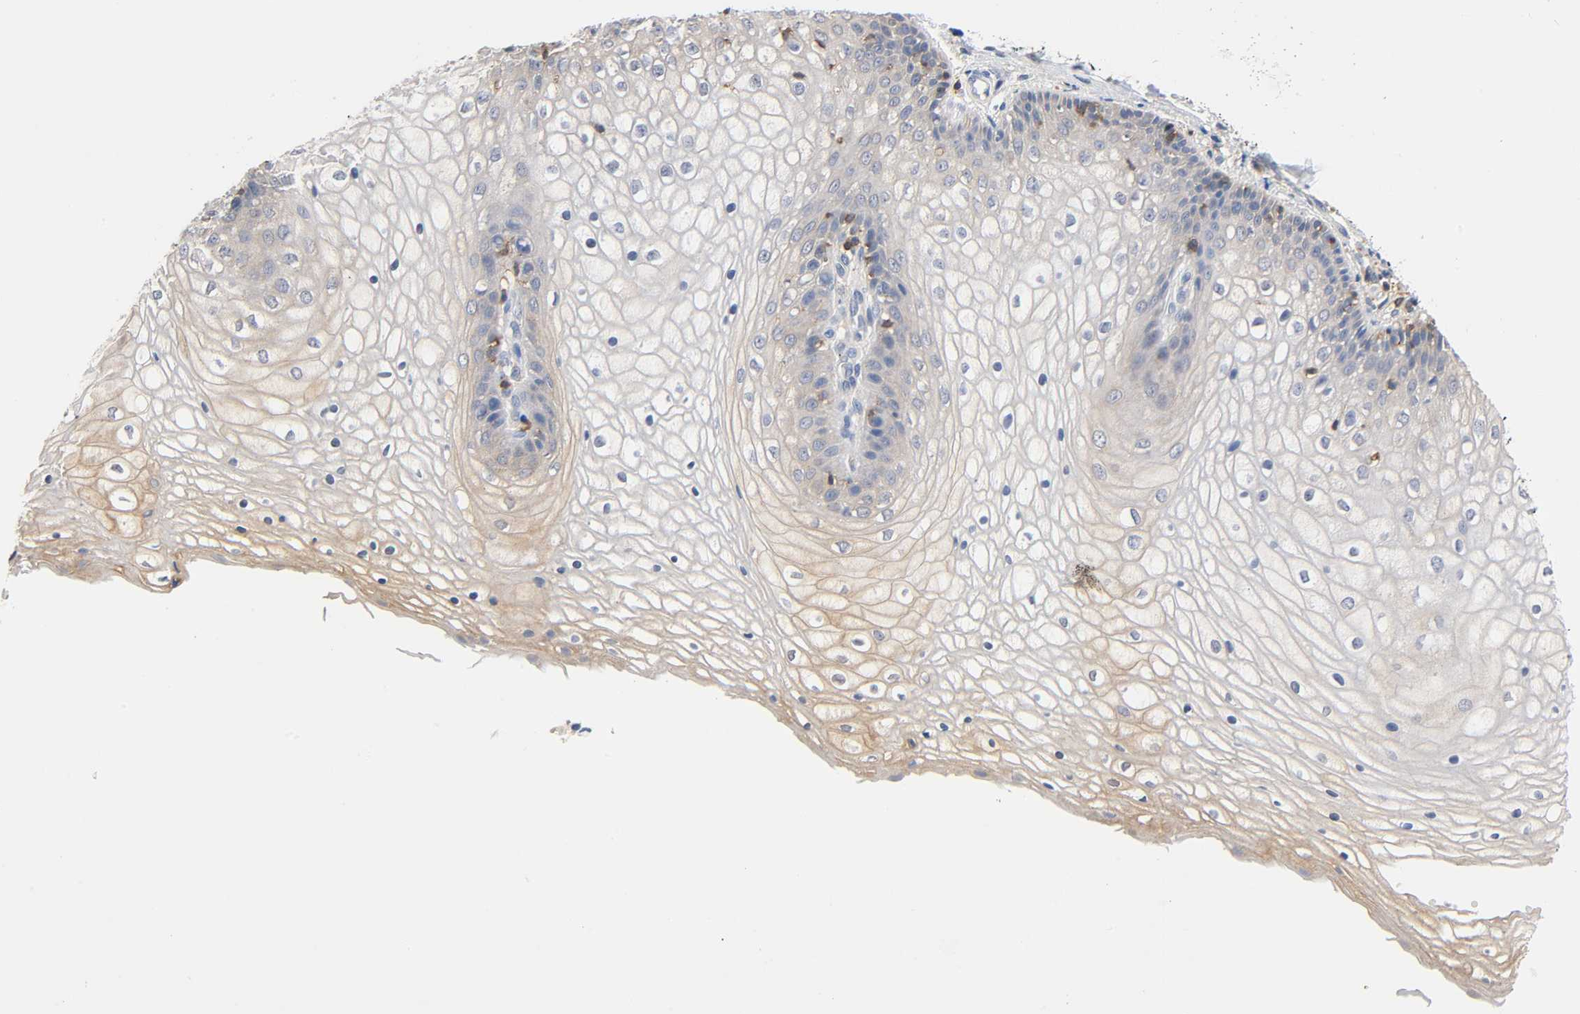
{"staining": {"intensity": "weak", "quantity": "25%-75%", "location": "cytoplasmic/membranous"}, "tissue": "vagina", "cell_type": "Squamous epithelial cells", "image_type": "normal", "snomed": [{"axis": "morphology", "description": "Normal tissue, NOS"}, {"axis": "topography", "description": "Vagina"}], "caption": "Immunohistochemistry (IHC) of benign vagina displays low levels of weak cytoplasmic/membranous positivity in approximately 25%-75% of squamous epithelial cells. (Brightfield microscopy of DAB IHC at high magnification).", "gene": "UCKL1", "patient": {"sex": "female", "age": 34}}